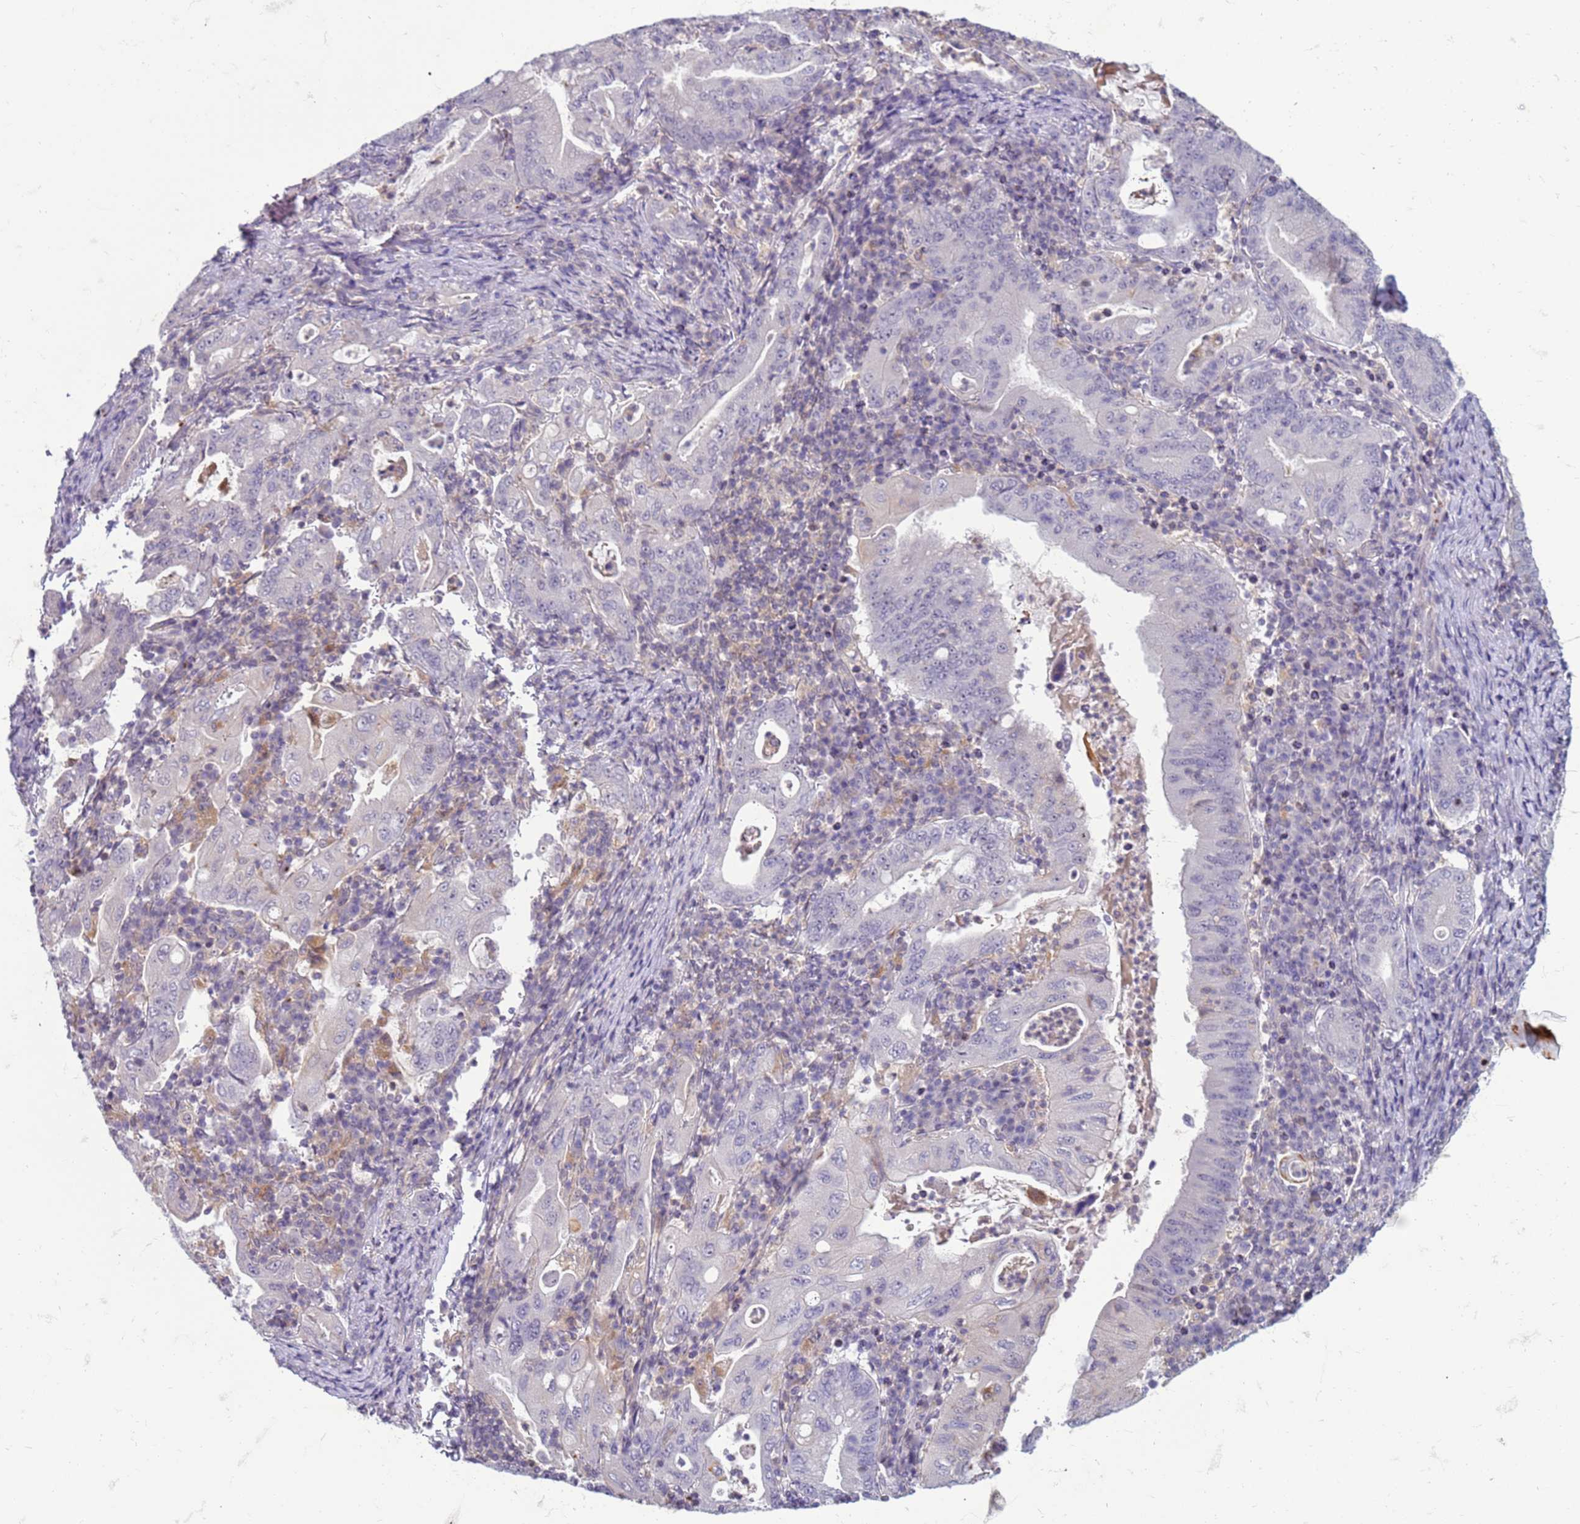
{"staining": {"intensity": "negative", "quantity": "none", "location": "none"}, "tissue": "stomach cancer", "cell_type": "Tumor cells", "image_type": "cancer", "snomed": [{"axis": "morphology", "description": "Normal tissue, NOS"}, {"axis": "morphology", "description": "Adenocarcinoma, NOS"}, {"axis": "topography", "description": "Esophagus"}, {"axis": "topography", "description": "Stomach, upper"}, {"axis": "topography", "description": "Peripheral nerve tissue"}], "caption": "The micrograph displays no staining of tumor cells in stomach adenocarcinoma.", "gene": "SLC15A3", "patient": {"sex": "male", "age": 62}}